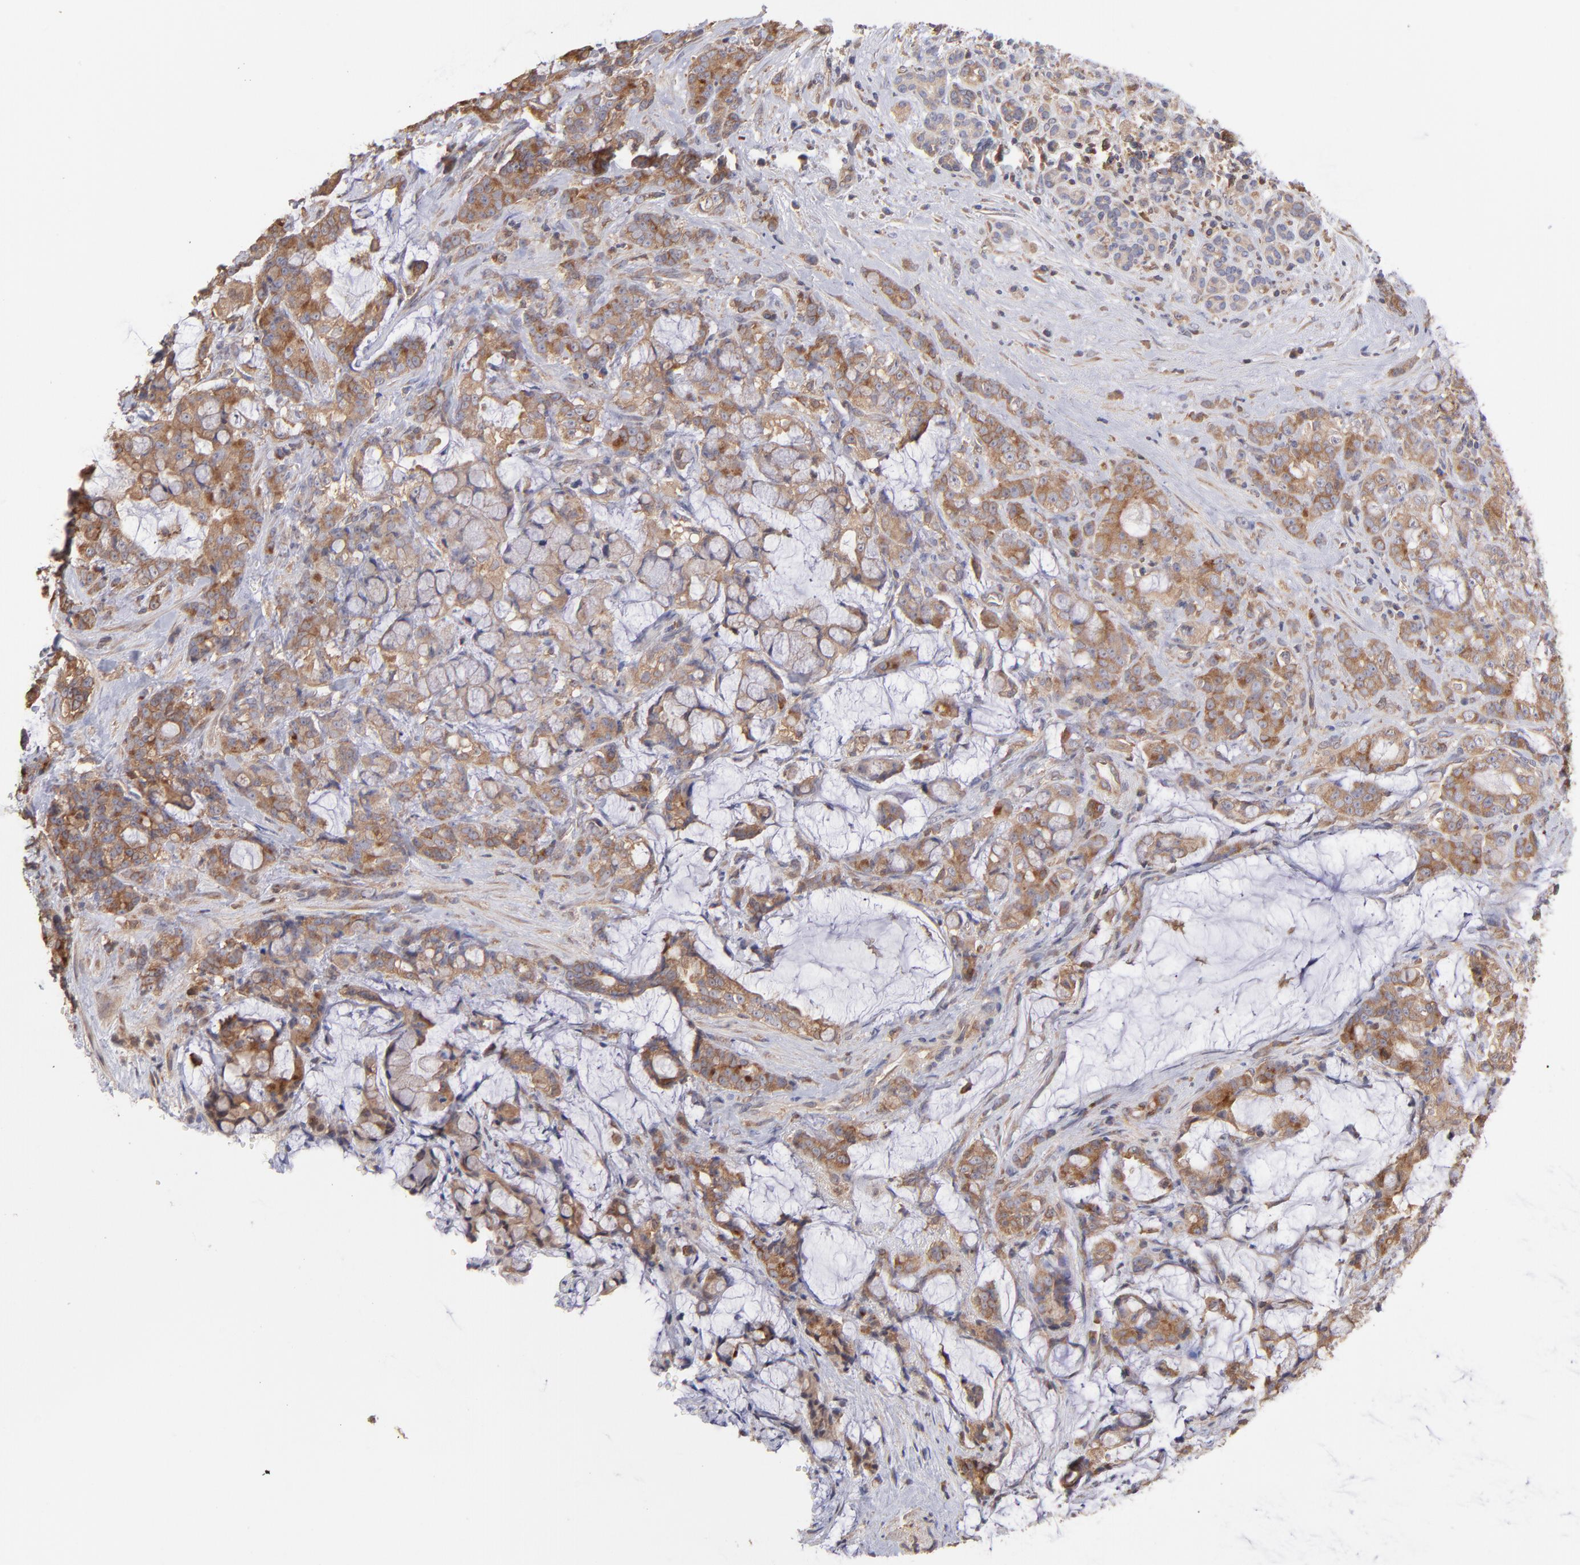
{"staining": {"intensity": "moderate", "quantity": ">75%", "location": "cytoplasmic/membranous"}, "tissue": "pancreatic cancer", "cell_type": "Tumor cells", "image_type": "cancer", "snomed": [{"axis": "morphology", "description": "Adenocarcinoma, NOS"}, {"axis": "topography", "description": "Pancreas"}], "caption": "Tumor cells display moderate cytoplasmic/membranous staining in about >75% of cells in pancreatic cancer (adenocarcinoma).", "gene": "MAPRE1", "patient": {"sex": "female", "age": 73}}